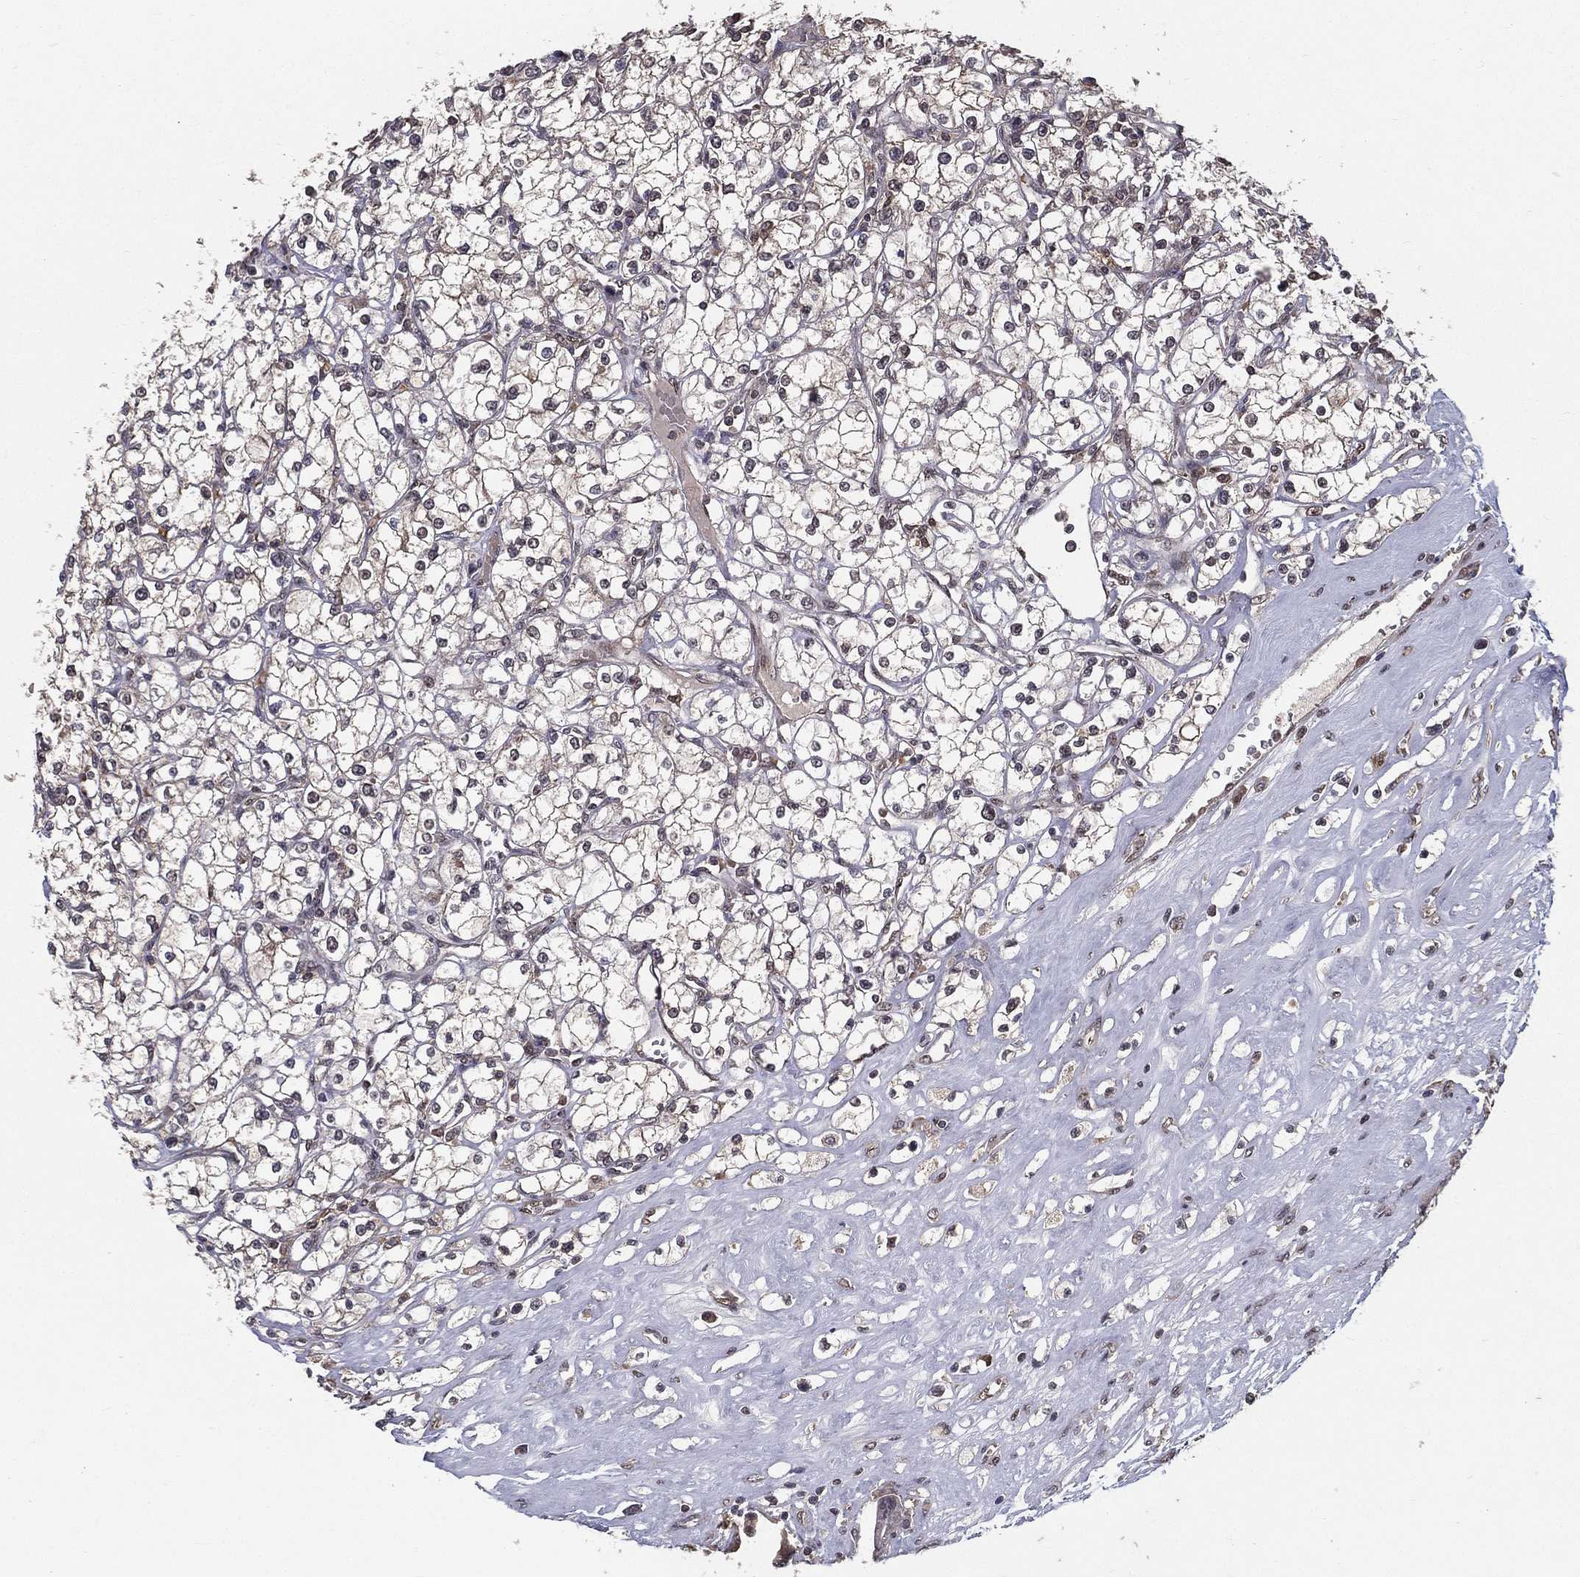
{"staining": {"intensity": "negative", "quantity": "none", "location": "none"}, "tissue": "renal cancer", "cell_type": "Tumor cells", "image_type": "cancer", "snomed": [{"axis": "morphology", "description": "Adenocarcinoma, NOS"}, {"axis": "topography", "description": "Kidney"}], "caption": "A high-resolution histopathology image shows immunohistochemistry staining of renal cancer, which reveals no significant staining in tumor cells.", "gene": "CARM1", "patient": {"sex": "male", "age": 67}}